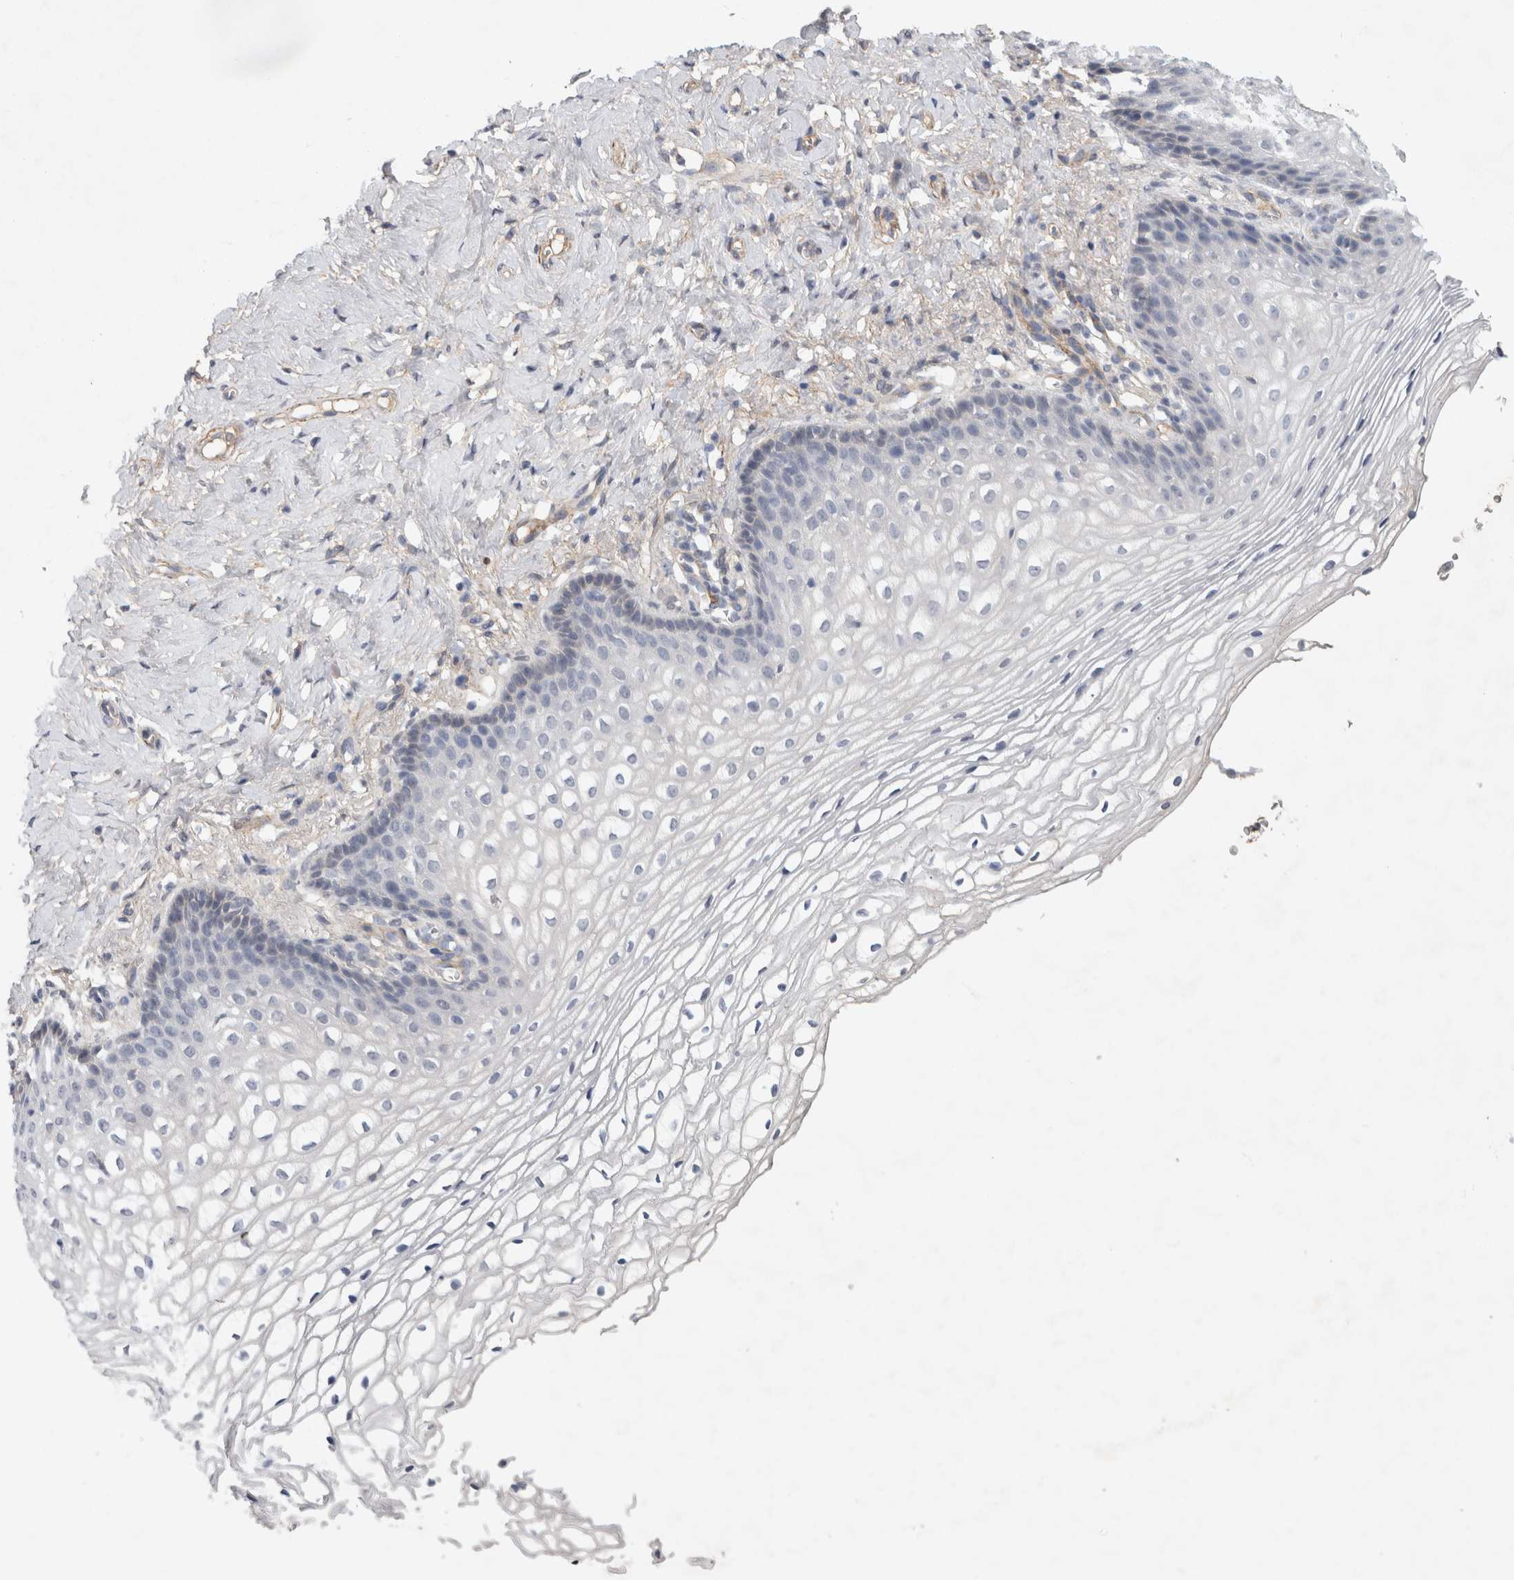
{"staining": {"intensity": "negative", "quantity": "none", "location": "none"}, "tissue": "vagina", "cell_type": "Squamous epithelial cells", "image_type": "normal", "snomed": [{"axis": "morphology", "description": "Normal tissue, NOS"}, {"axis": "topography", "description": "Vagina"}], "caption": "Immunohistochemical staining of benign human vagina demonstrates no significant expression in squamous epithelial cells. (Brightfield microscopy of DAB immunohistochemistry at high magnification).", "gene": "PGM1", "patient": {"sex": "female", "age": 60}}